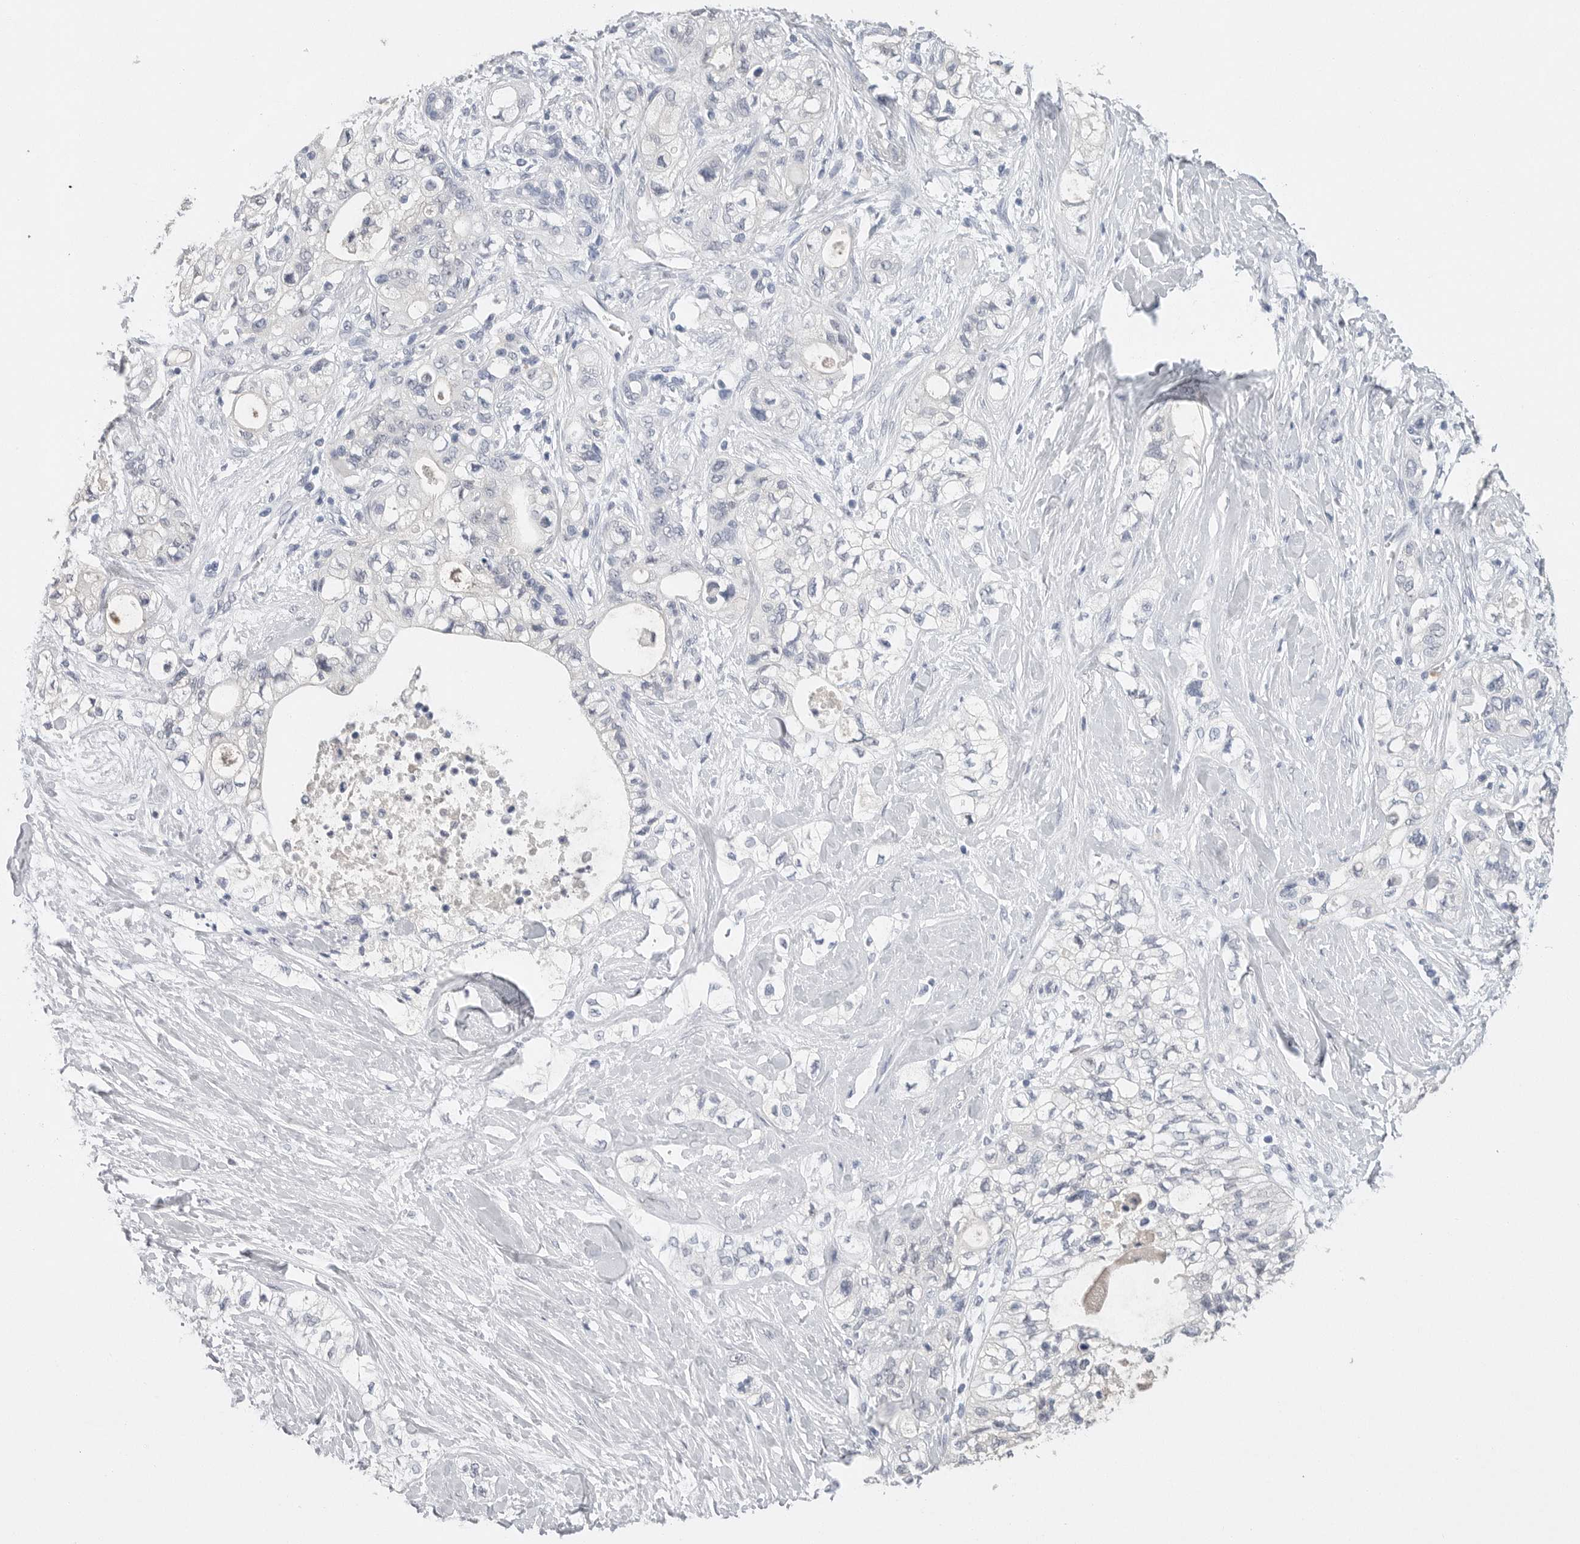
{"staining": {"intensity": "negative", "quantity": "none", "location": "none"}, "tissue": "pancreatic cancer", "cell_type": "Tumor cells", "image_type": "cancer", "snomed": [{"axis": "morphology", "description": "Adenocarcinoma, NOS"}, {"axis": "topography", "description": "Pancreas"}], "caption": "This is an immunohistochemistry histopathology image of pancreatic cancer. There is no positivity in tumor cells.", "gene": "FABP6", "patient": {"sex": "male", "age": 70}}